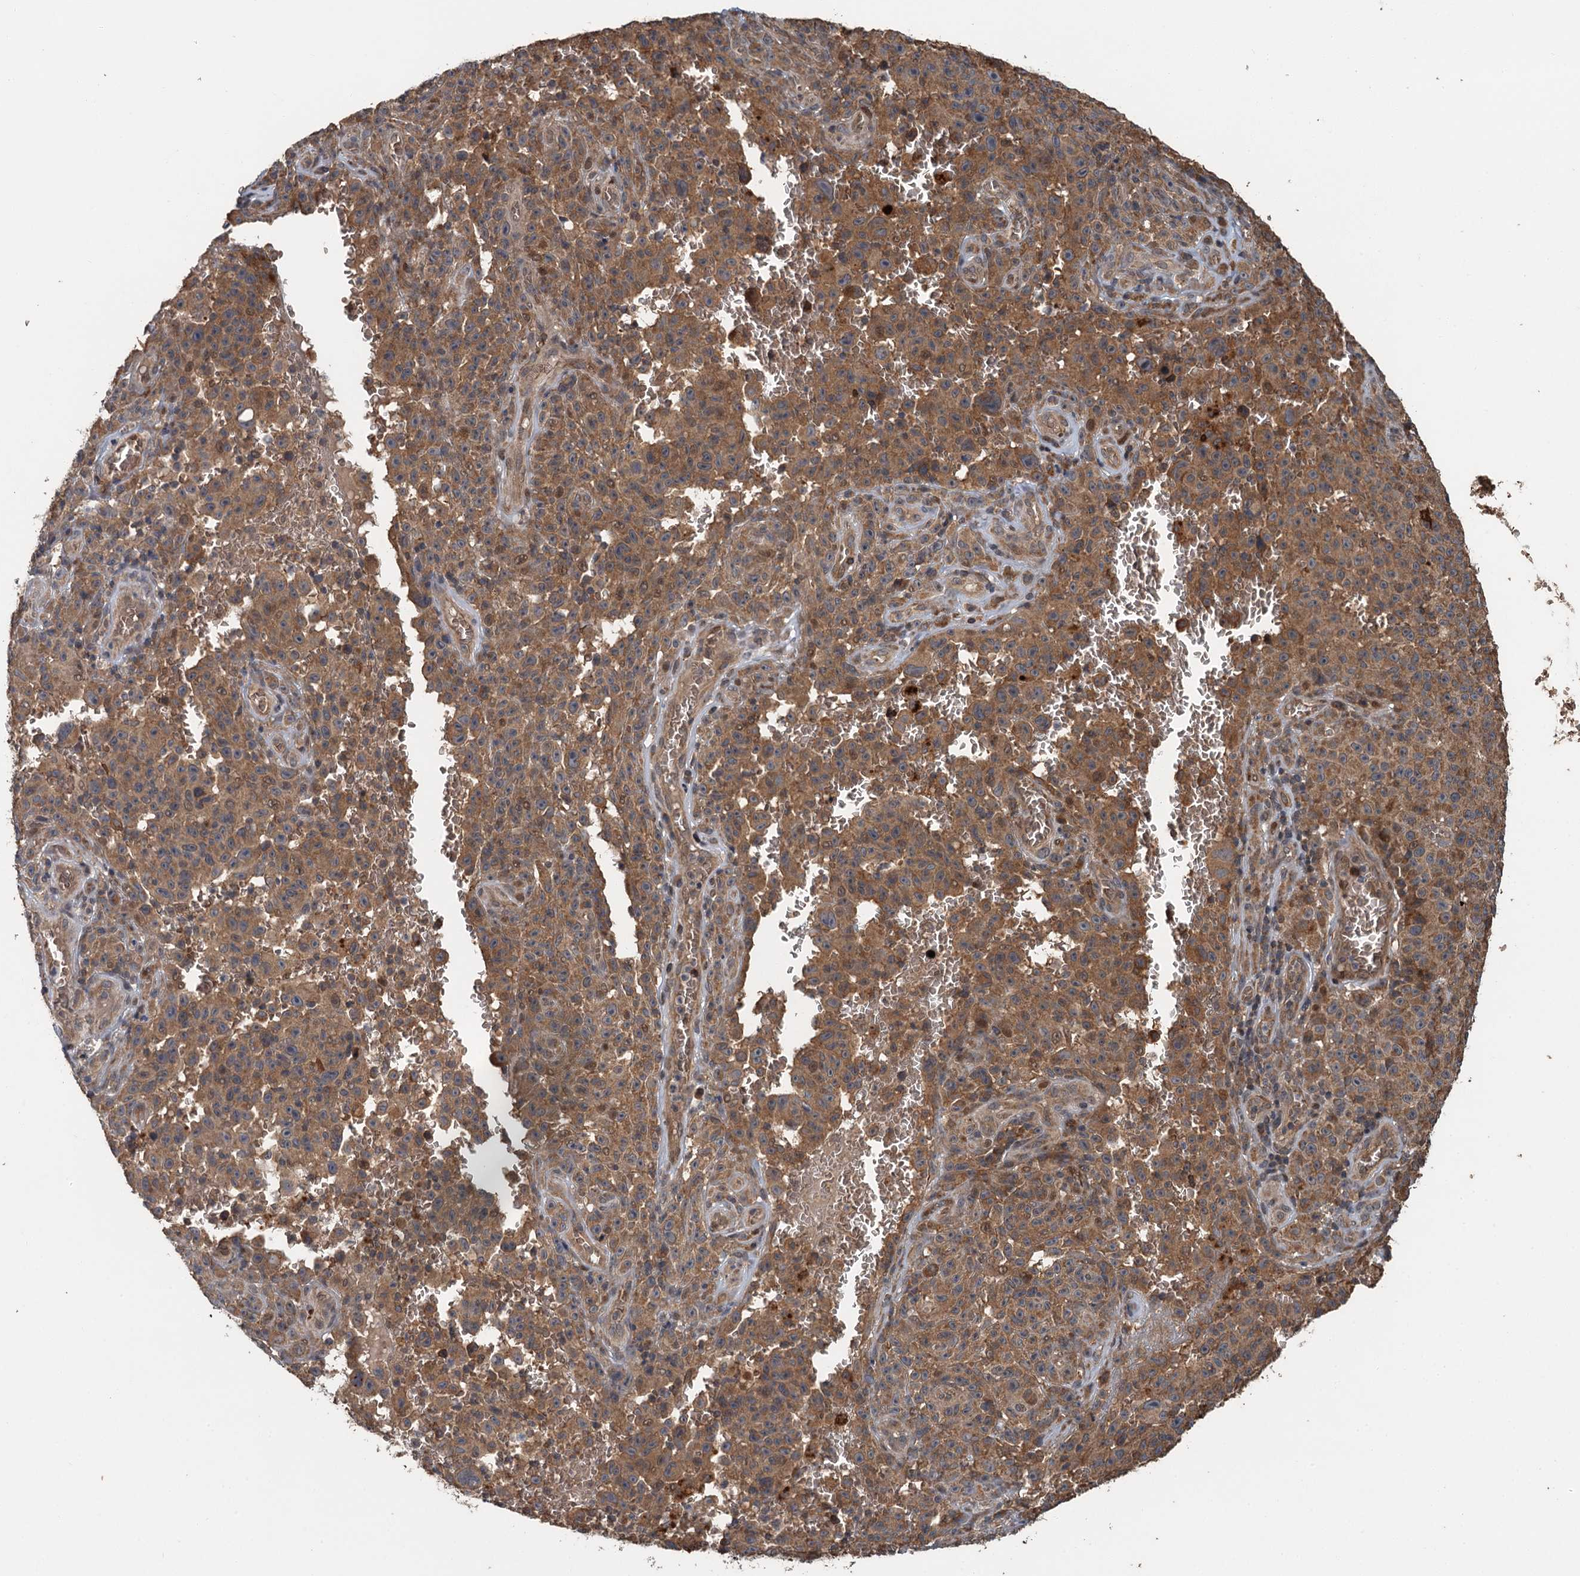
{"staining": {"intensity": "moderate", "quantity": ">75%", "location": "cytoplasmic/membranous"}, "tissue": "melanoma", "cell_type": "Tumor cells", "image_type": "cancer", "snomed": [{"axis": "morphology", "description": "Malignant melanoma, NOS"}, {"axis": "topography", "description": "Skin"}], "caption": "Brown immunohistochemical staining in malignant melanoma demonstrates moderate cytoplasmic/membranous positivity in about >75% of tumor cells.", "gene": "SNX32", "patient": {"sex": "female", "age": 82}}